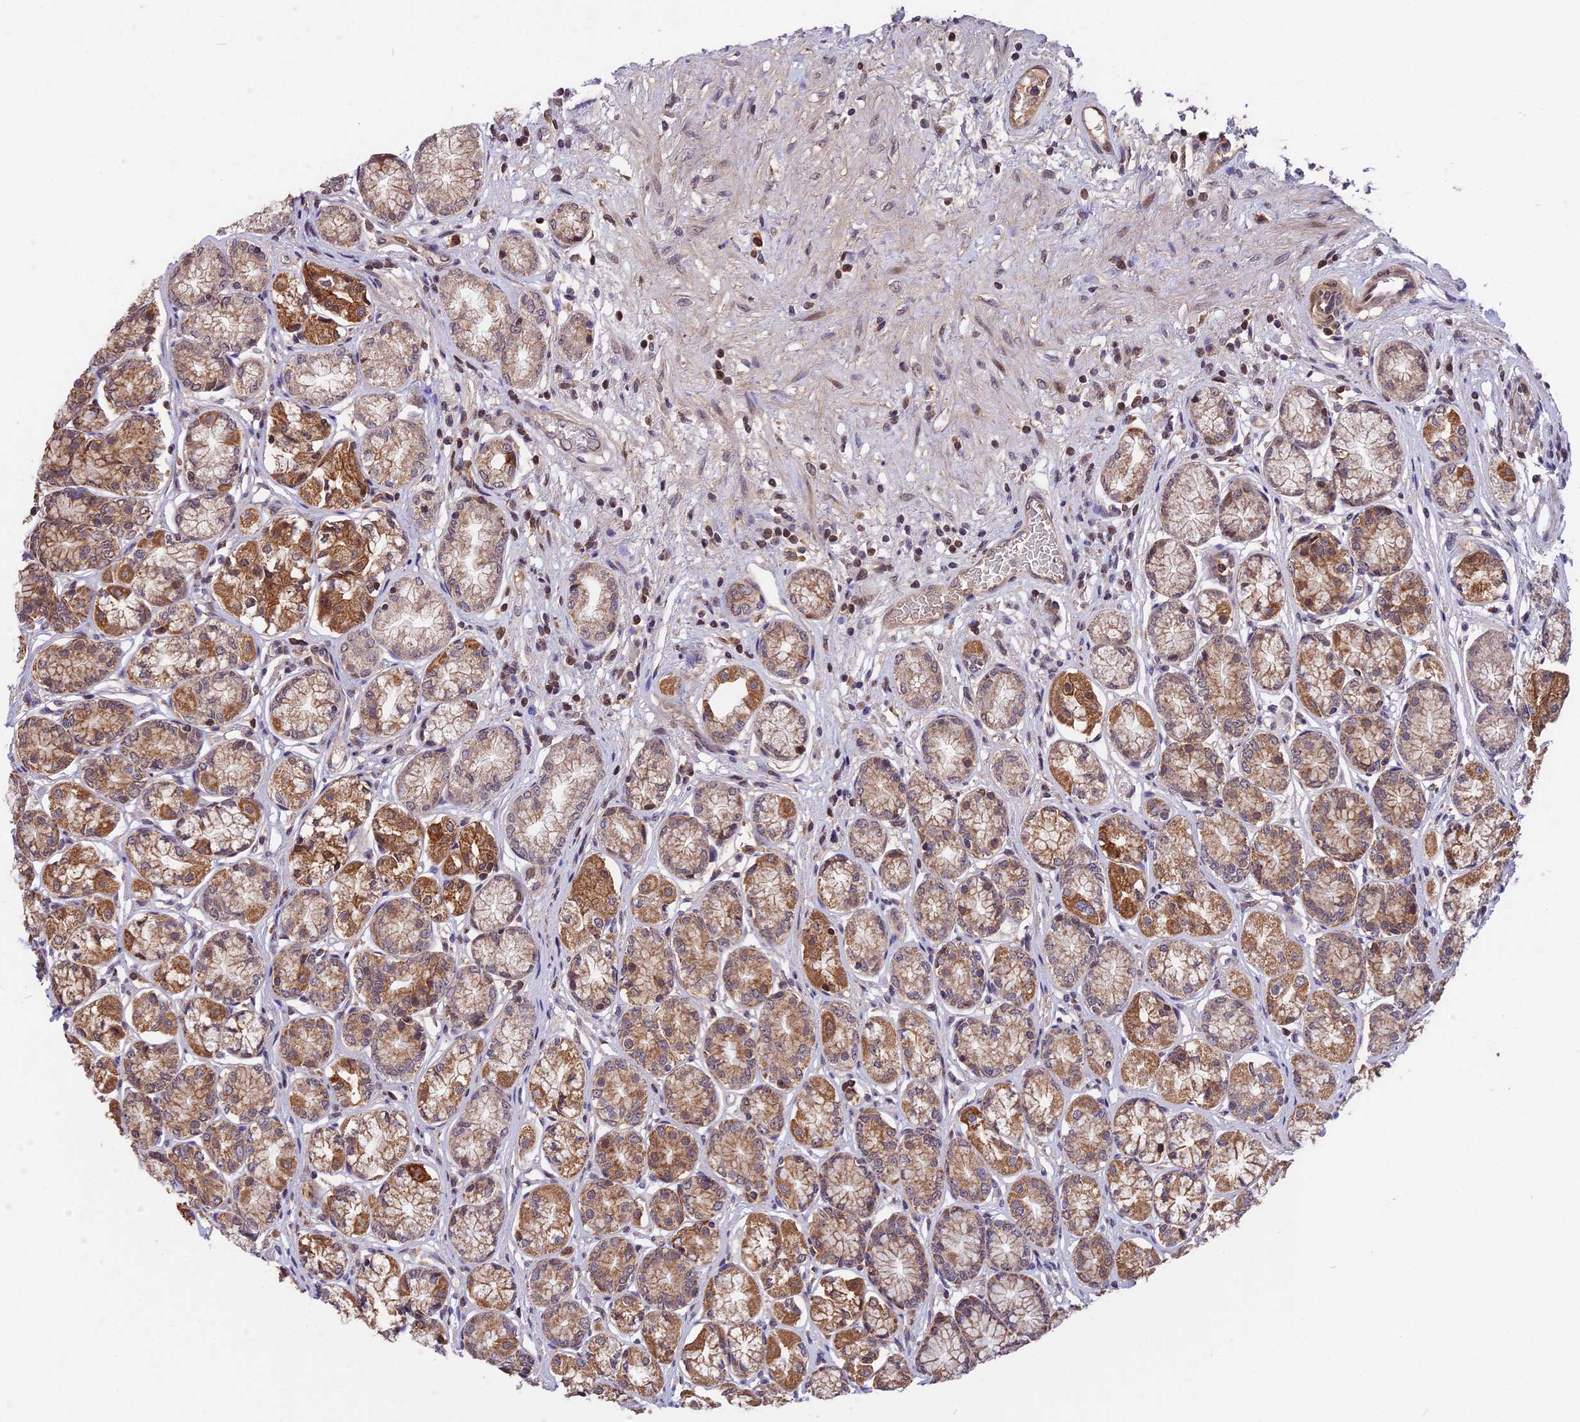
{"staining": {"intensity": "moderate", "quantity": ">75%", "location": "cytoplasmic/membranous,nuclear"}, "tissue": "stomach", "cell_type": "Glandular cells", "image_type": "normal", "snomed": [{"axis": "morphology", "description": "Normal tissue, NOS"}, {"axis": "morphology", "description": "Adenocarcinoma, NOS"}, {"axis": "morphology", "description": "Adenocarcinoma, High grade"}, {"axis": "topography", "description": "Stomach, upper"}, {"axis": "topography", "description": "Stomach"}], "caption": "Immunohistochemistry (IHC) of benign human stomach displays medium levels of moderate cytoplasmic/membranous,nuclear expression in about >75% of glandular cells. Nuclei are stained in blue.", "gene": "RERGL", "patient": {"sex": "female", "age": 65}}